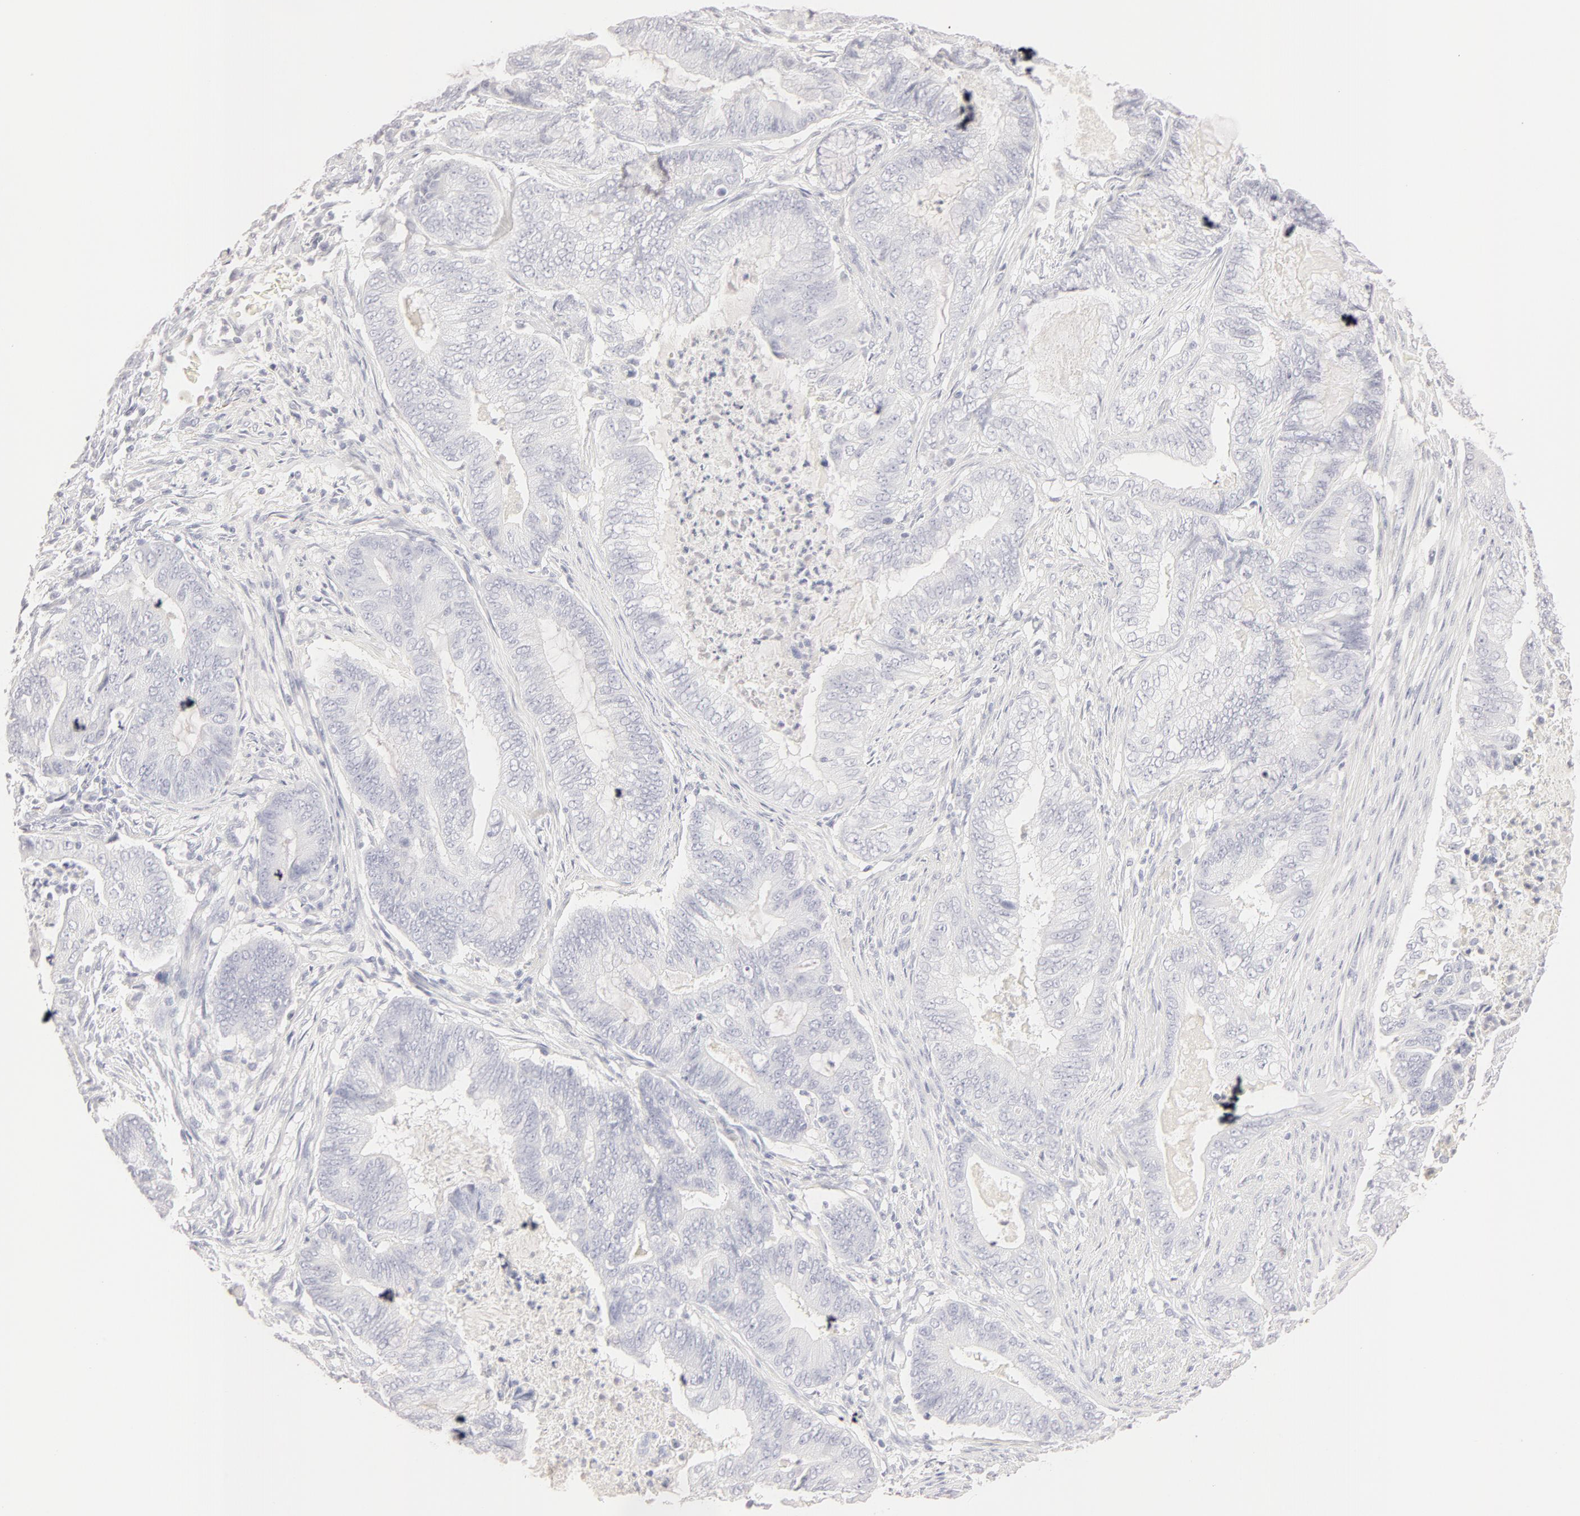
{"staining": {"intensity": "negative", "quantity": "none", "location": "none"}, "tissue": "endometrial cancer", "cell_type": "Tumor cells", "image_type": "cancer", "snomed": [{"axis": "morphology", "description": "Adenocarcinoma, NOS"}, {"axis": "topography", "description": "Endometrium"}], "caption": "Immunohistochemical staining of human endometrial adenocarcinoma displays no significant positivity in tumor cells.", "gene": "LGALS7B", "patient": {"sex": "female", "age": 63}}